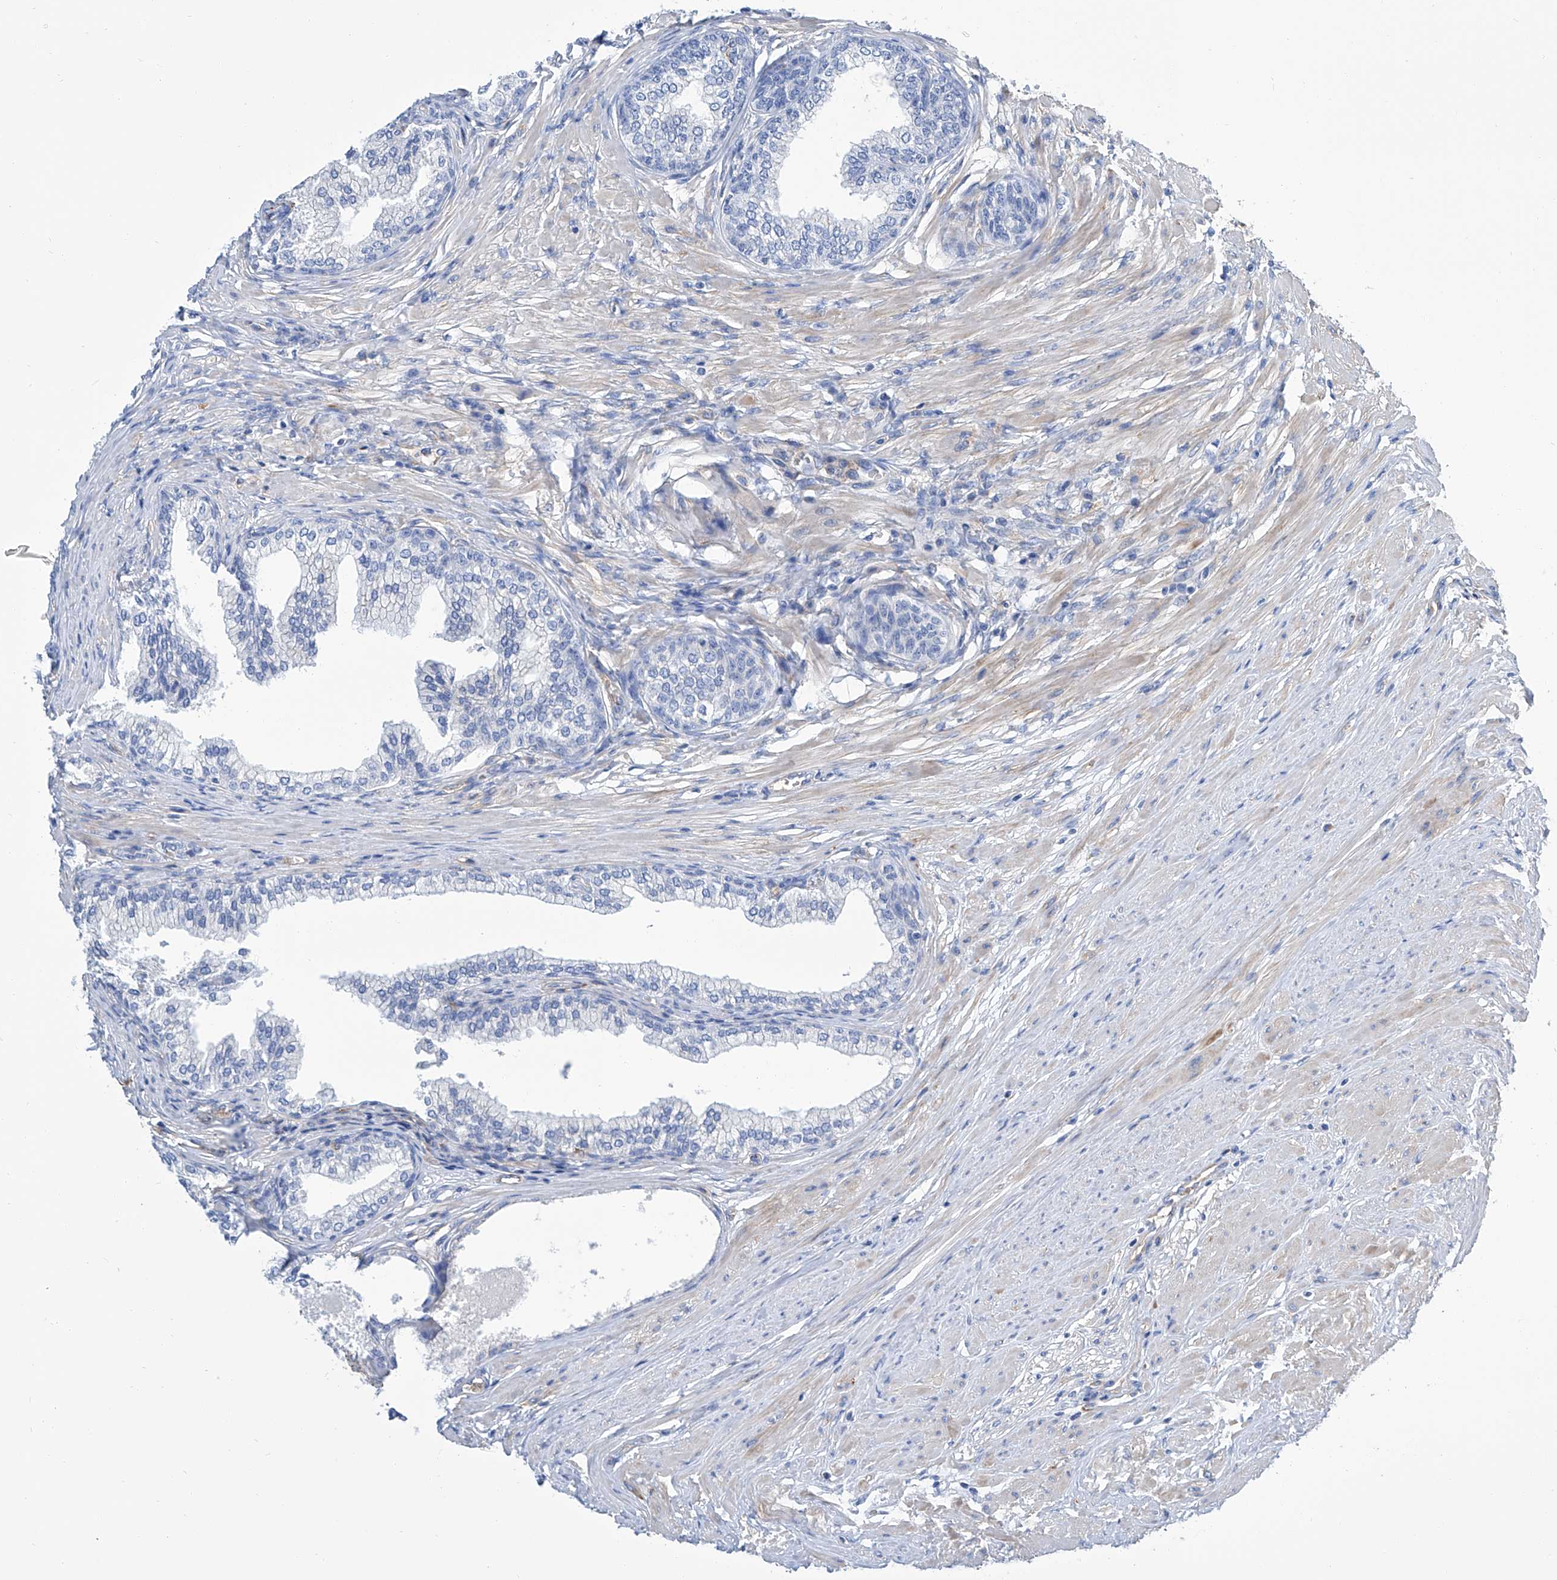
{"staining": {"intensity": "weak", "quantity": "<25%", "location": "cytoplasmic/membranous"}, "tissue": "prostate", "cell_type": "Glandular cells", "image_type": "normal", "snomed": [{"axis": "morphology", "description": "Normal tissue, NOS"}, {"axis": "morphology", "description": "Urothelial carcinoma, Low grade"}, {"axis": "topography", "description": "Urinary bladder"}, {"axis": "topography", "description": "Prostate"}], "caption": "DAB immunohistochemical staining of unremarkable human prostate exhibits no significant staining in glandular cells.", "gene": "GPT", "patient": {"sex": "male", "age": 60}}